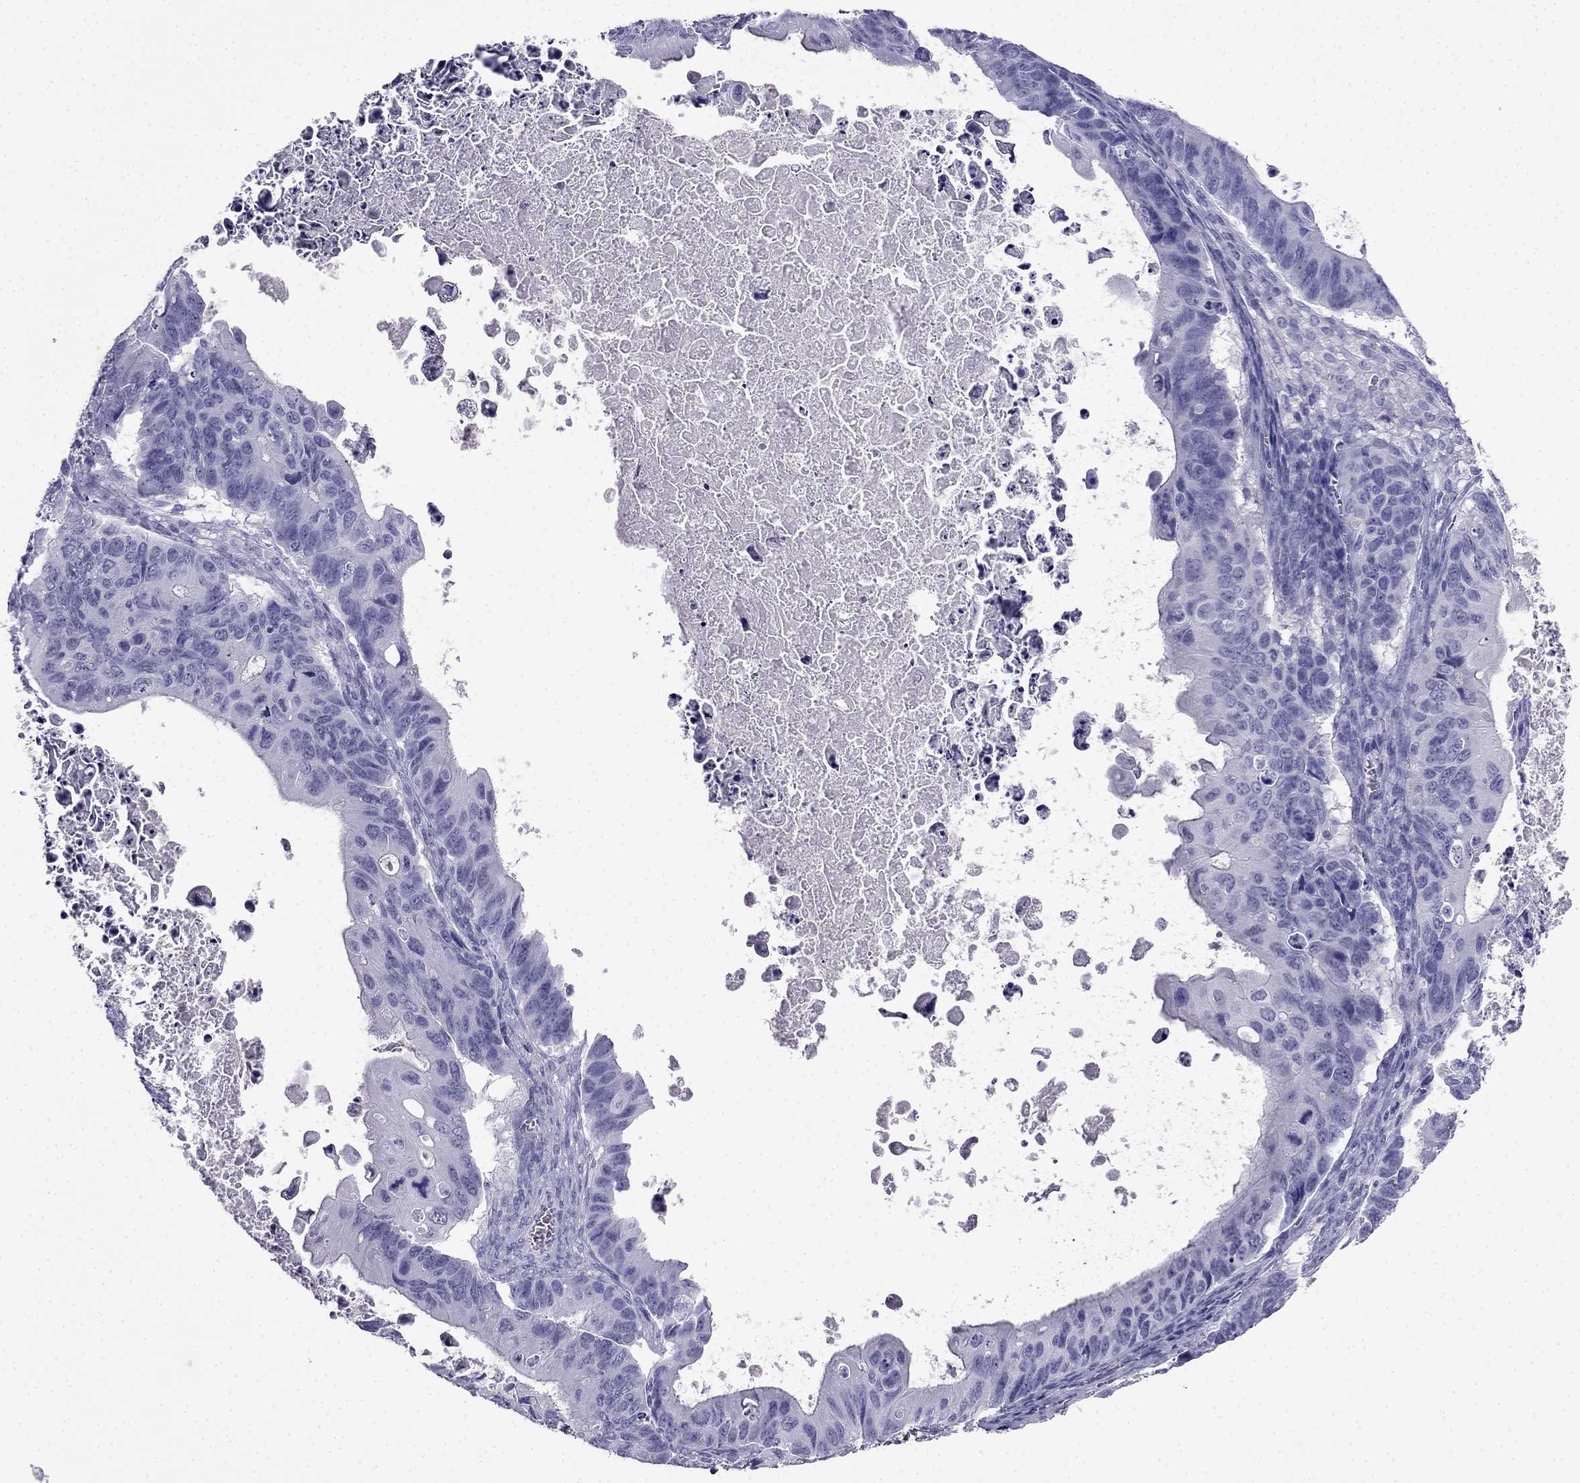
{"staining": {"intensity": "negative", "quantity": "none", "location": "none"}, "tissue": "ovarian cancer", "cell_type": "Tumor cells", "image_type": "cancer", "snomed": [{"axis": "morphology", "description": "Cystadenocarcinoma, mucinous, NOS"}, {"axis": "topography", "description": "Ovary"}], "caption": "A micrograph of ovarian cancer (mucinous cystadenocarcinoma) stained for a protein reveals no brown staining in tumor cells.", "gene": "CDHR4", "patient": {"sex": "female", "age": 64}}